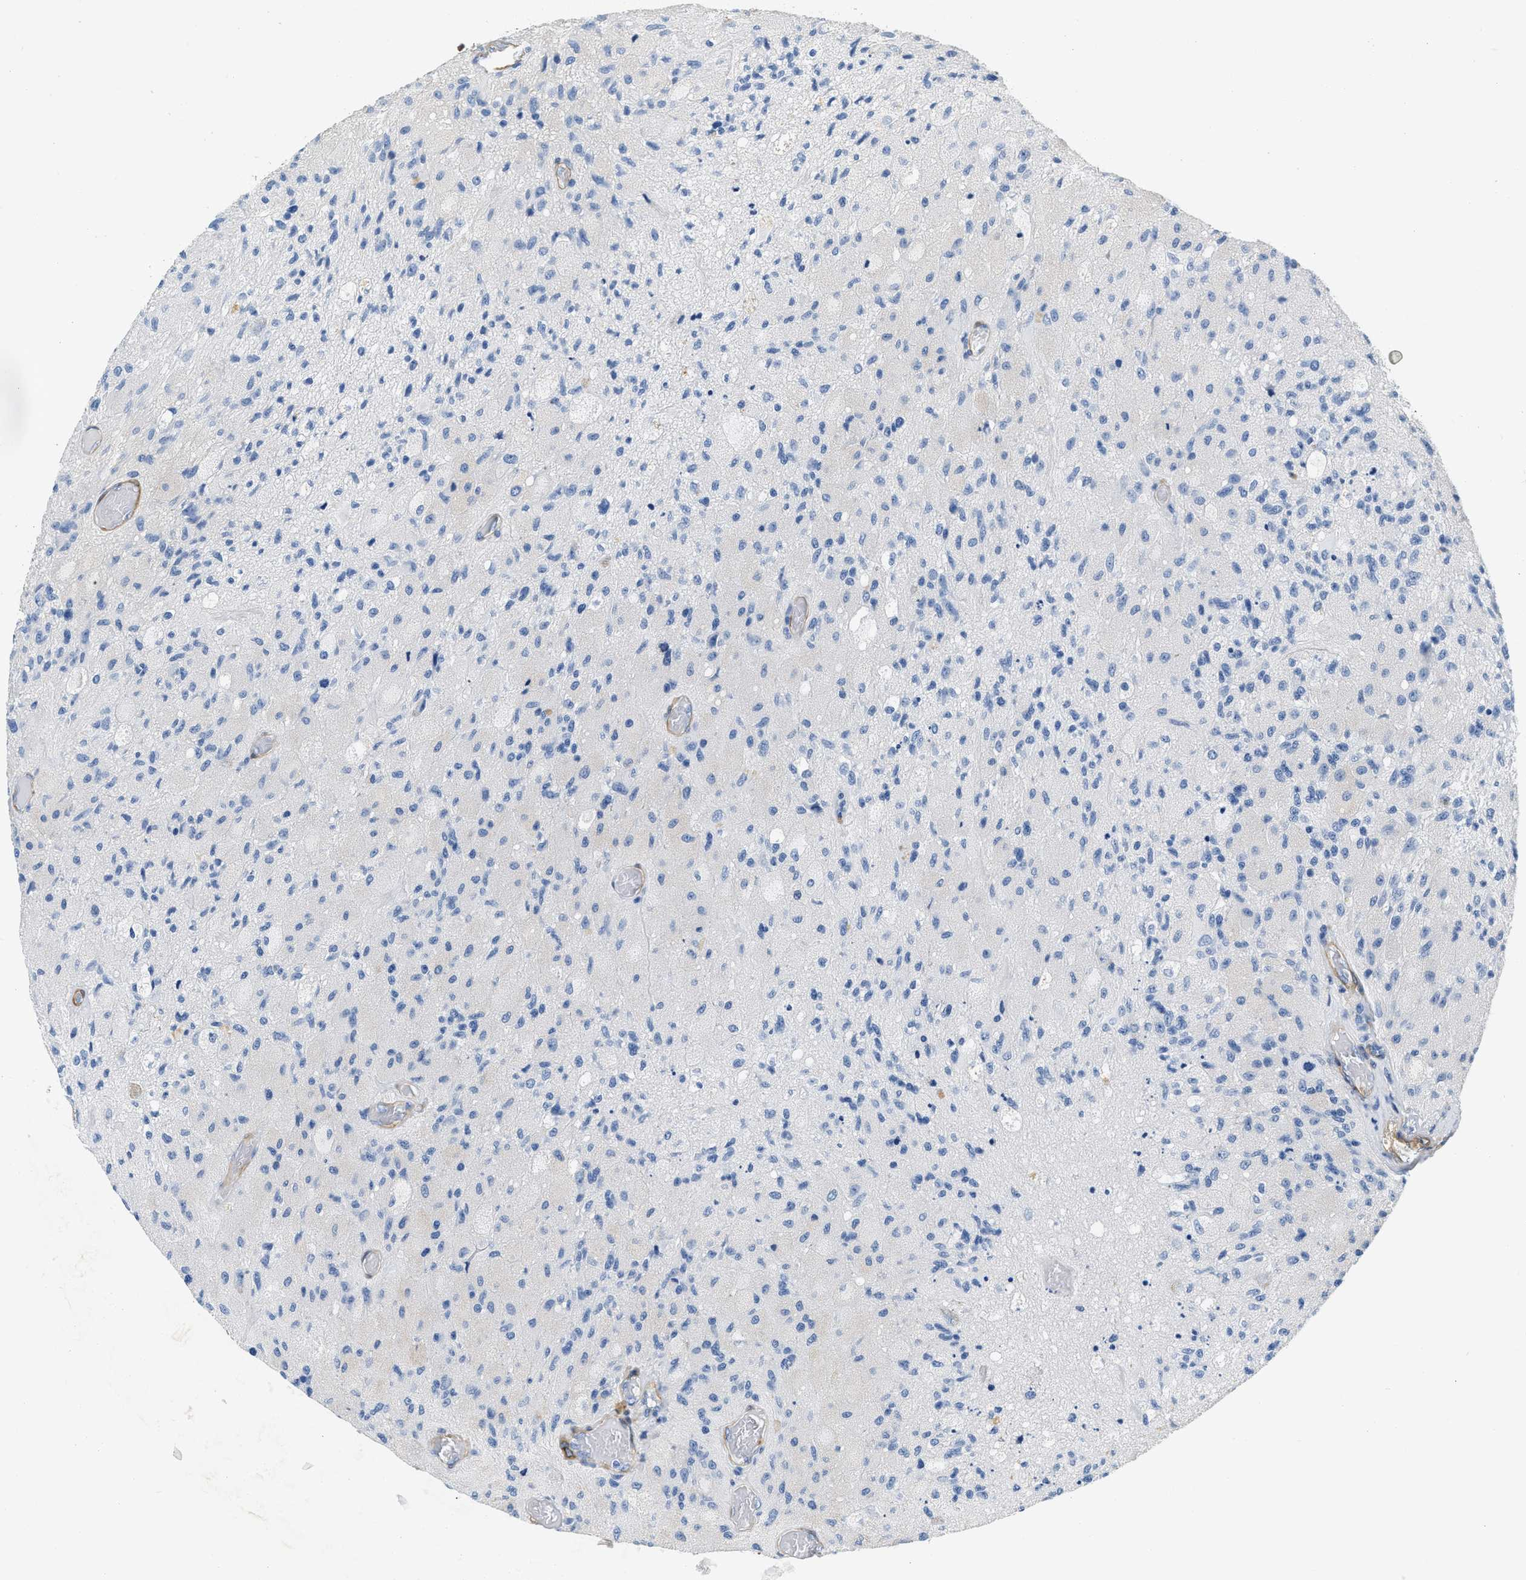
{"staining": {"intensity": "negative", "quantity": "none", "location": "none"}, "tissue": "glioma", "cell_type": "Tumor cells", "image_type": "cancer", "snomed": [{"axis": "morphology", "description": "Normal tissue, NOS"}, {"axis": "morphology", "description": "Glioma, malignant, High grade"}, {"axis": "topography", "description": "Cerebral cortex"}], "caption": "DAB immunohistochemical staining of human malignant glioma (high-grade) reveals no significant positivity in tumor cells.", "gene": "PDGFRB", "patient": {"sex": "male", "age": 77}}